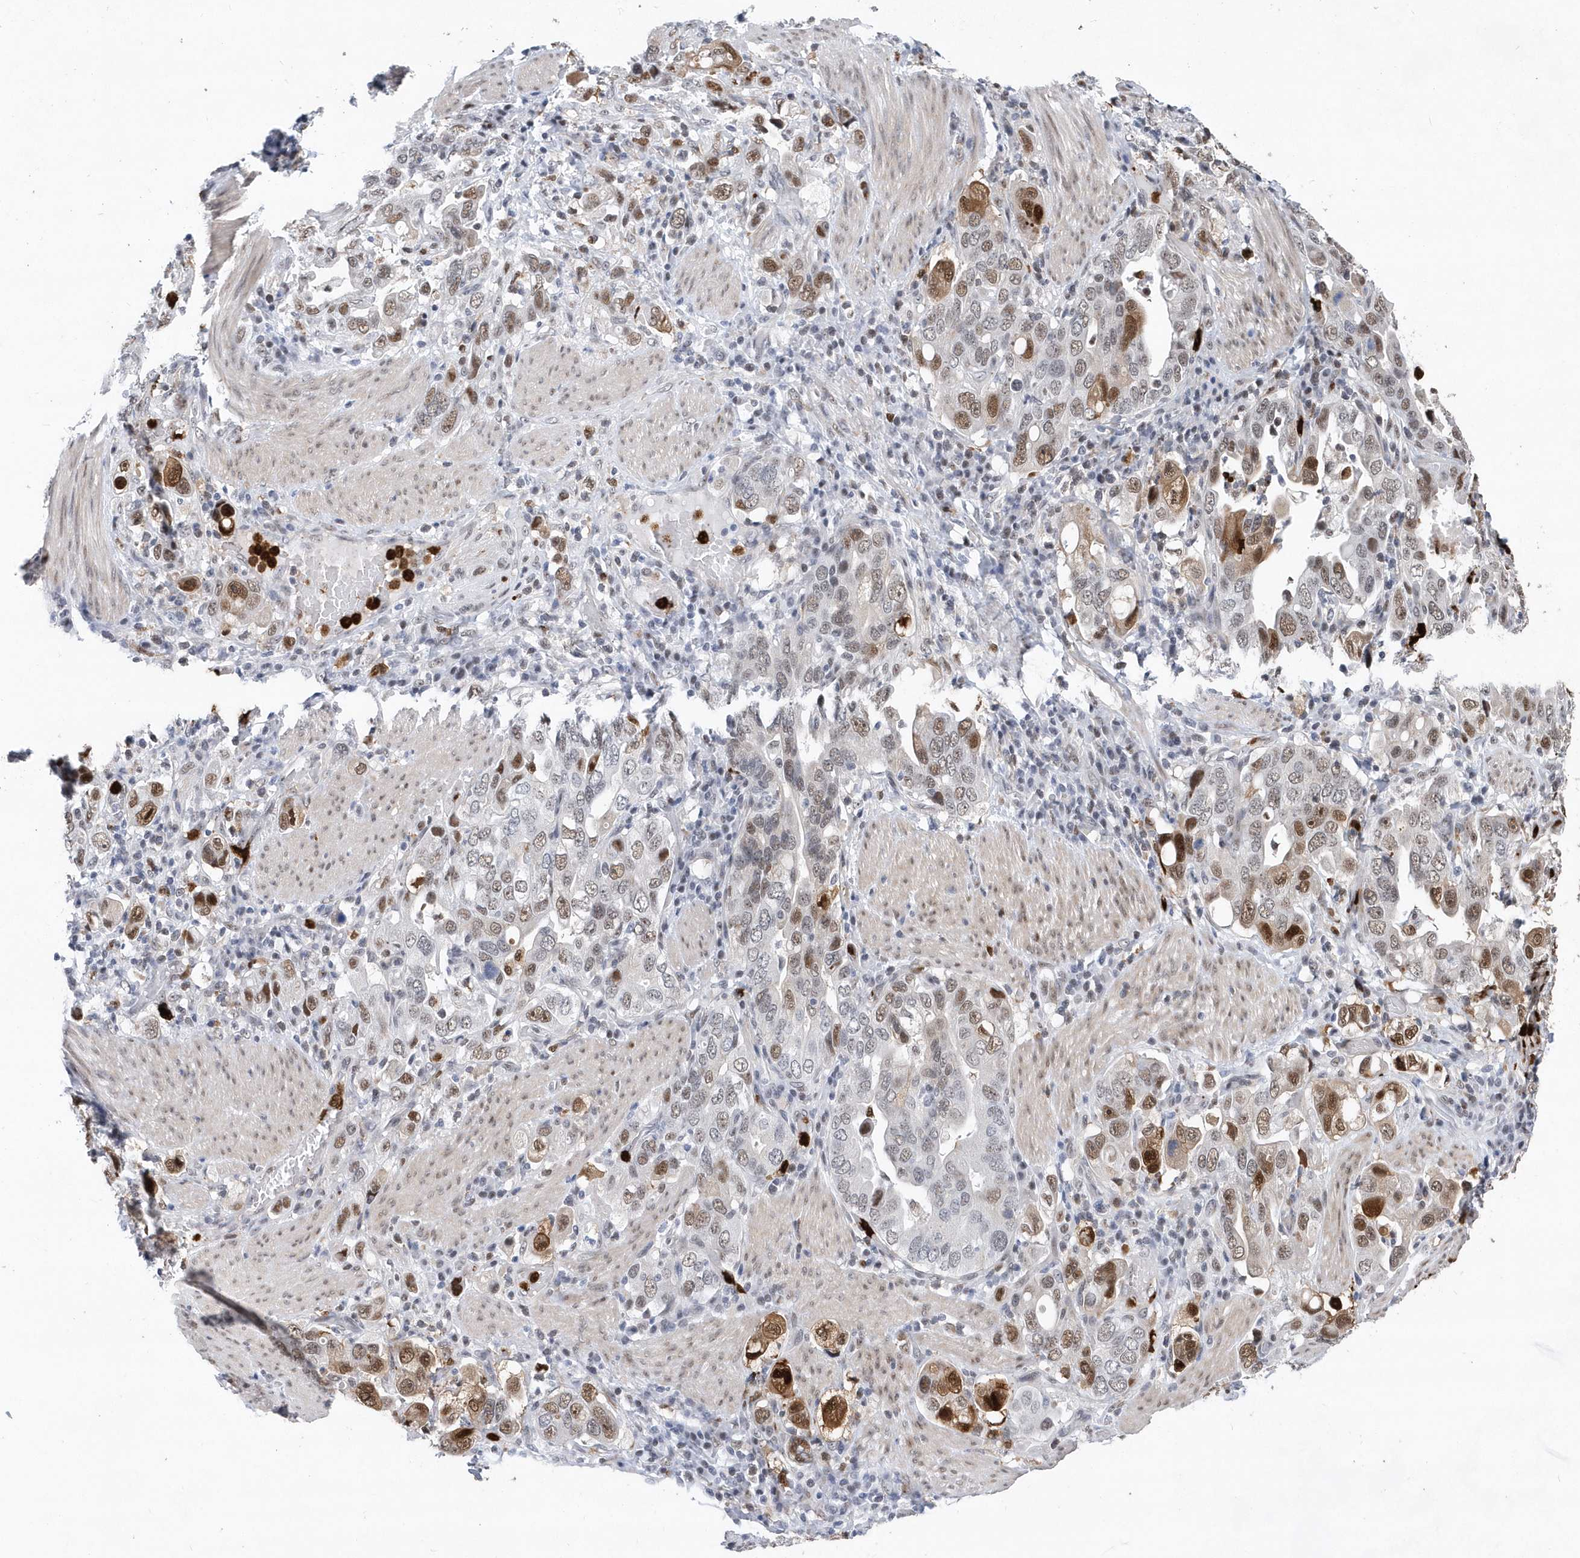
{"staining": {"intensity": "moderate", "quantity": "25%-75%", "location": "cytoplasmic/membranous,nuclear"}, "tissue": "stomach cancer", "cell_type": "Tumor cells", "image_type": "cancer", "snomed": [{"axis": "morphology", "description": "Adenocarcinoma, NOS"}, {"axis": "topography", "description": "Stomach, upper"}], "caption": "Adenocarcinoma (stomach) was stained to show a protein in brown. There is medium levels of moderate cytoplasmic/membranous and nuclear expression in about 25%-75% of tumor cells.", "gene": "RPP30", "patient": {"sex": "male", "age": 62}}